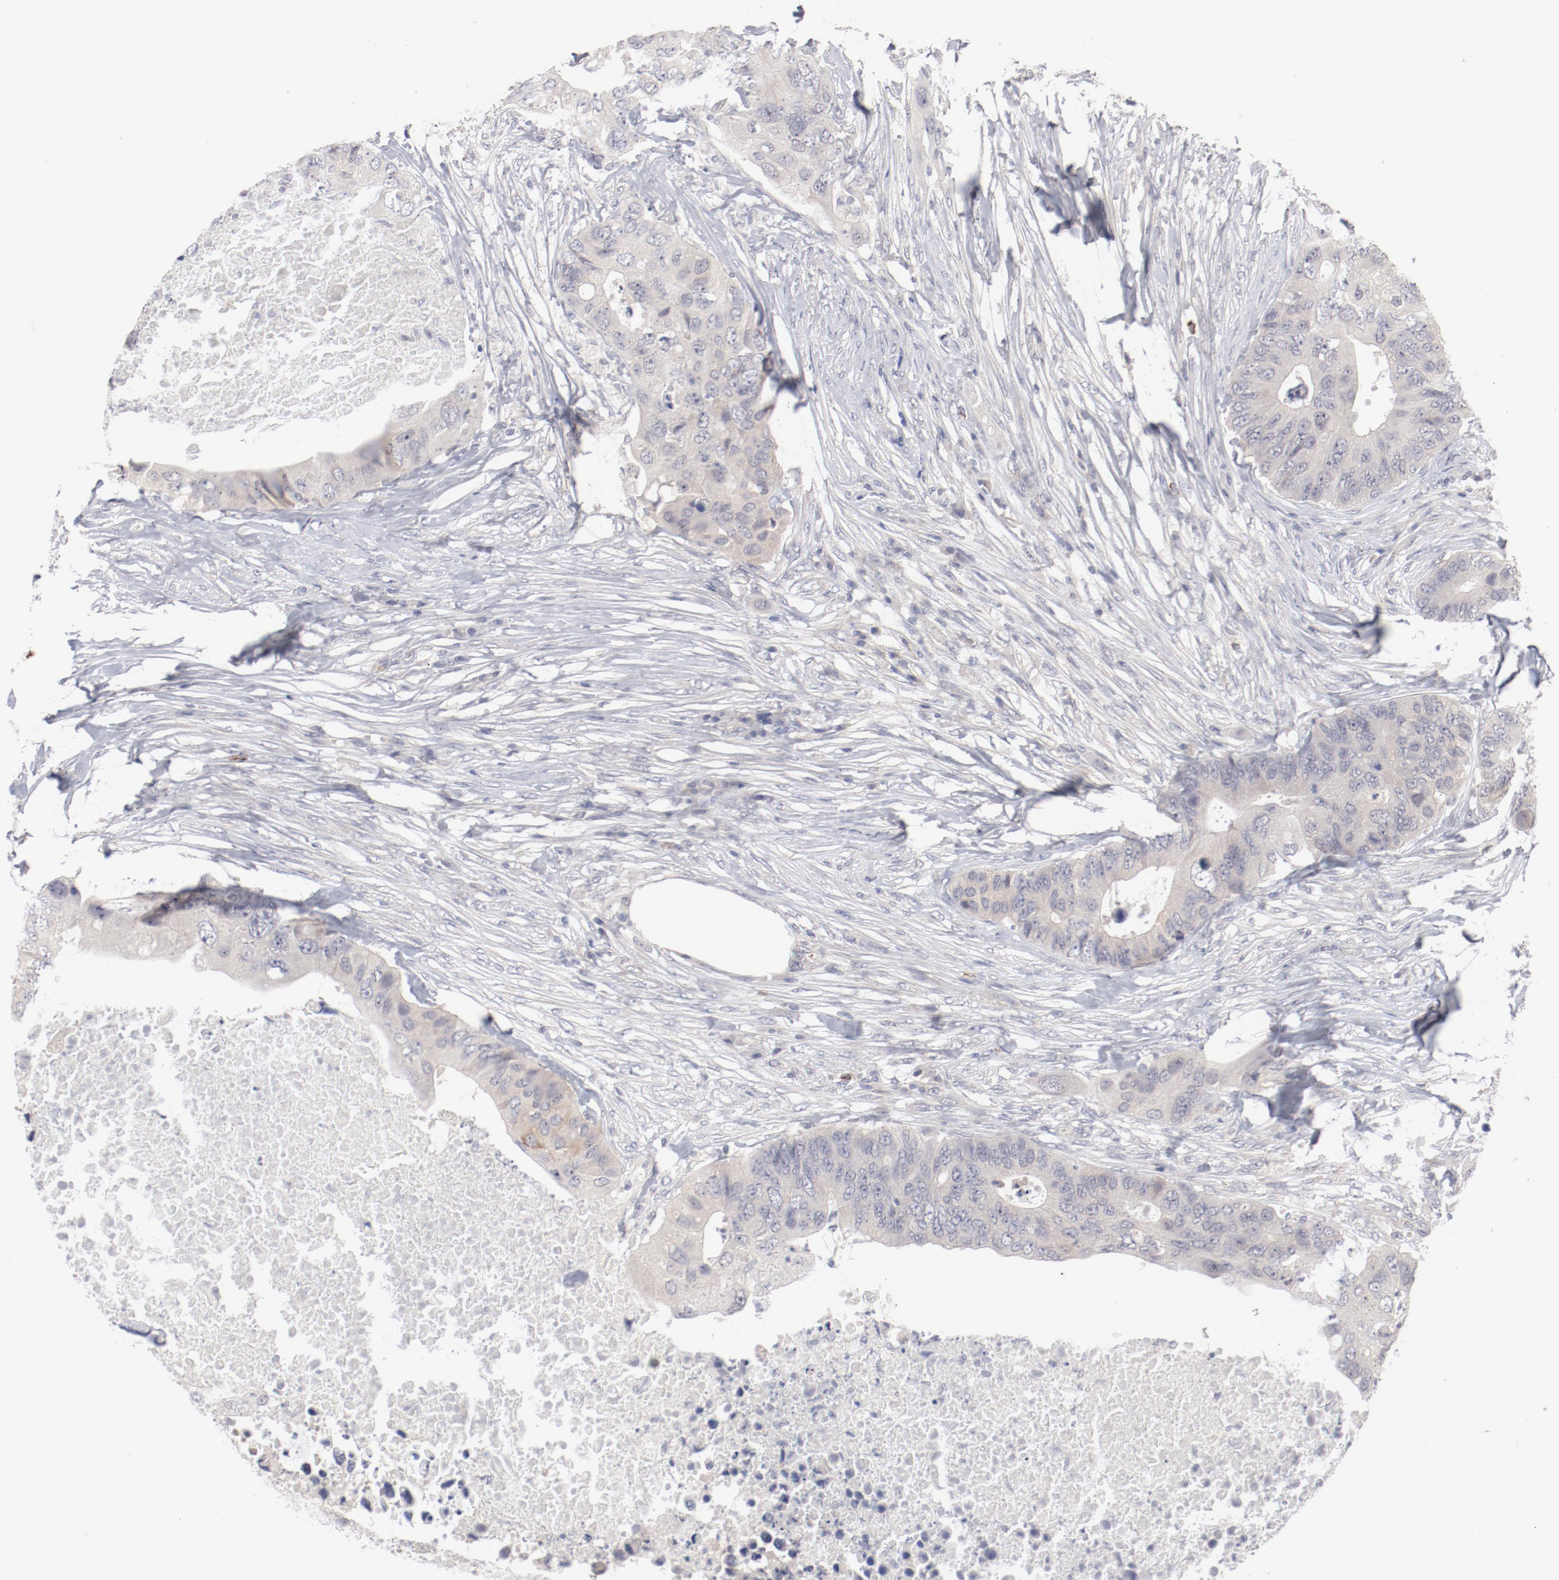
{"staining": {"intensity": "weak", "quantity": "<25%", "location": "cytoplasmic/membranous"}, "tissue": "colorectal cancer", "cell_type": "Tumor cells", "image_type": "cancer", "snomed": [{"axis": "morphology", "description": "Adenocarcinoma, NOS"}, {"axis": "topography", "description": "Colon"}], "caption": "Tumor cells show no significant protein positivity in colorectal cancer (adenocarcinoma).", "gene": "SH3BGR", "patient": {"sex": "male", "age": 71}}